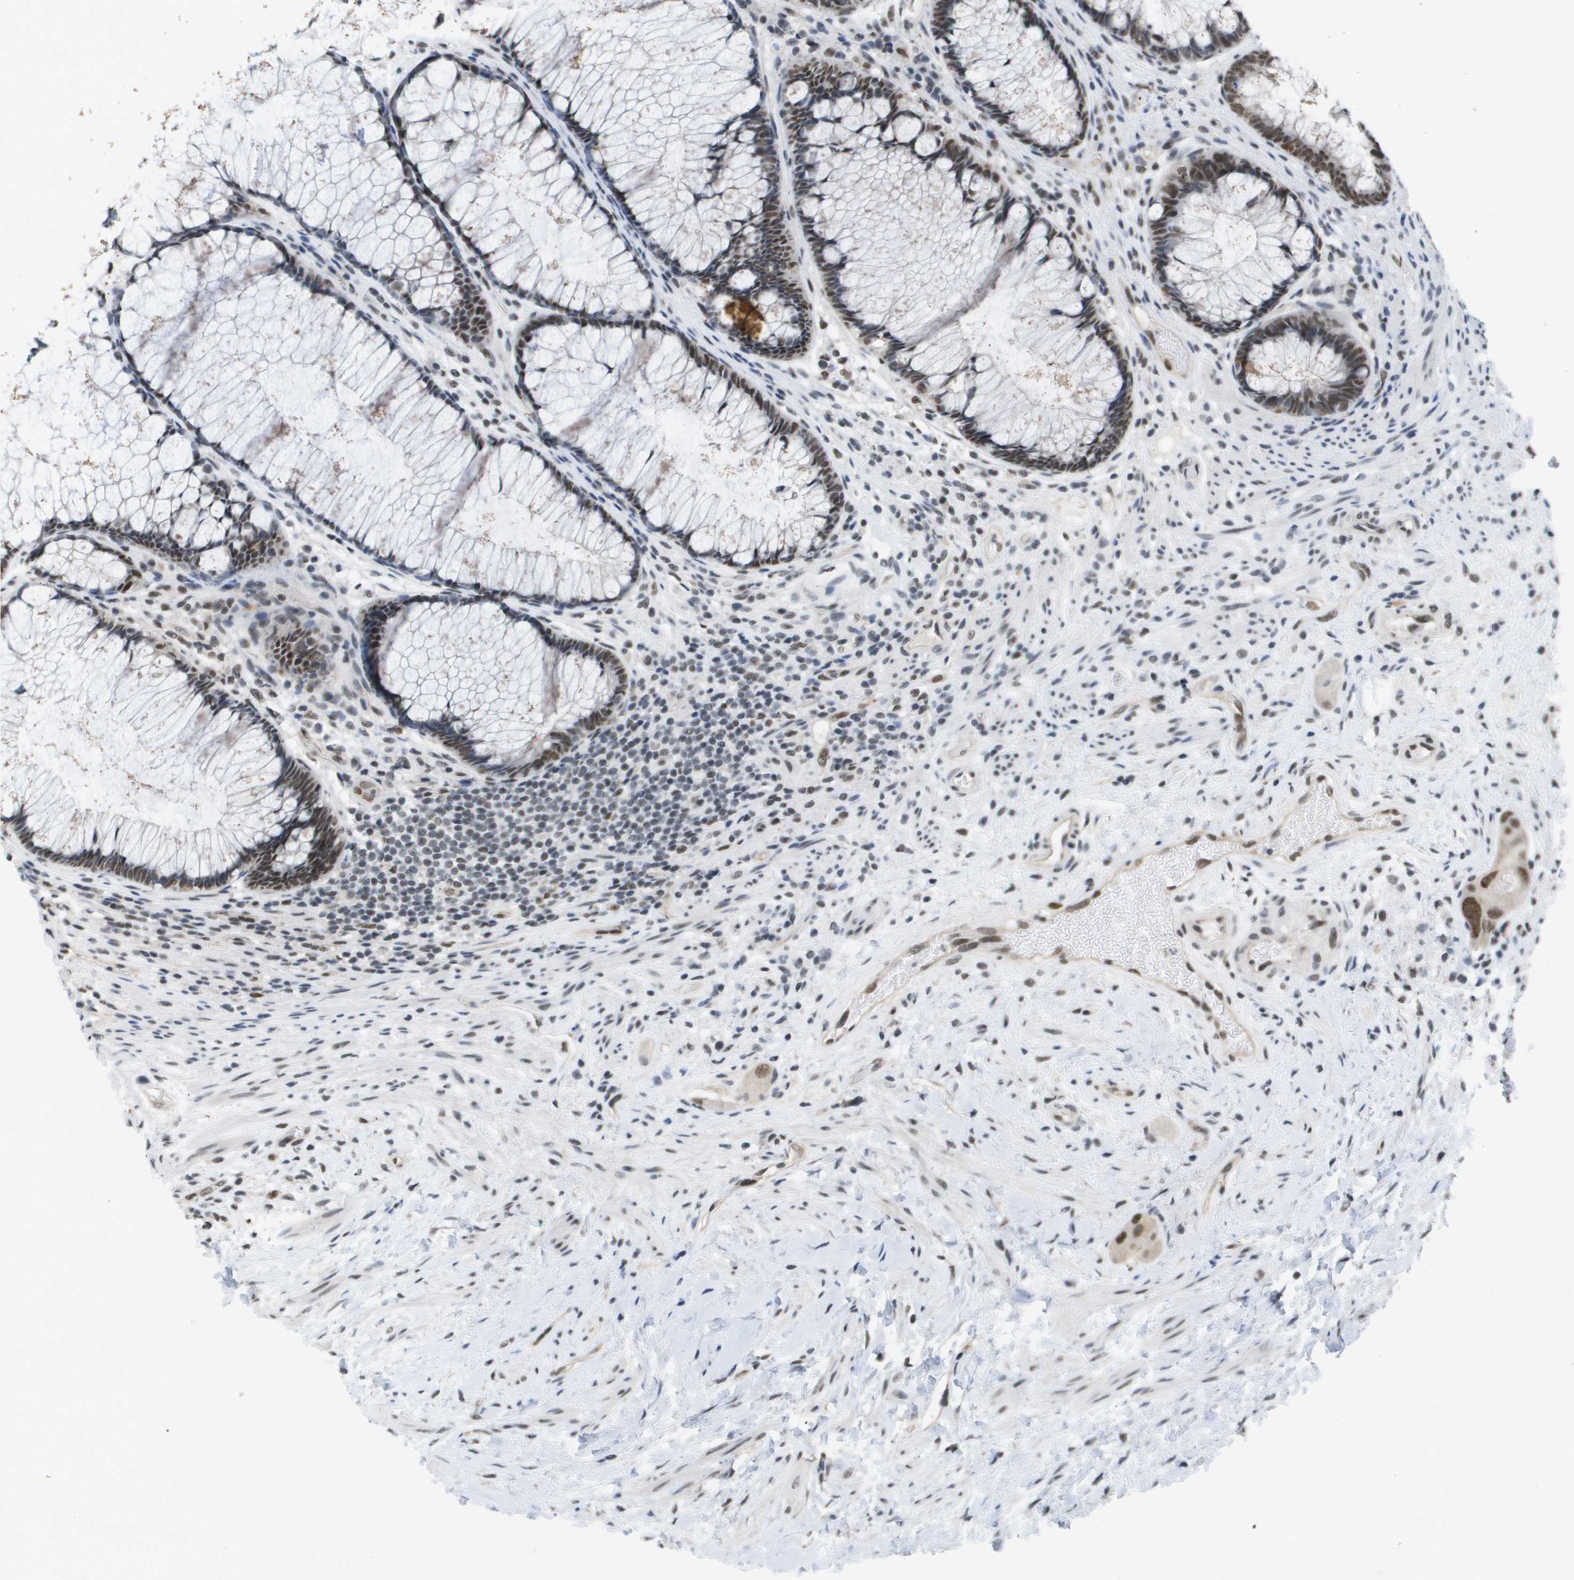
{"staining": {"intensity": "moderate", "quantity": ">75%", "location": "nuclear"}, "tissue": "colorectal cancer", "cell_type": "Tumor cells", "image_type": "cancer", "snomed": [{"axis": "morphology", "description": "Adenocarcinoma, NOS"}, {"axis": "topography", "description": "Rectum"}], "caption": "Colorectal cancer stained for a protein demonstrates moderate nuclear positivity in tumor cells.", "gene": "ISY1", "patient": {"sex": "male", "age": 51}}